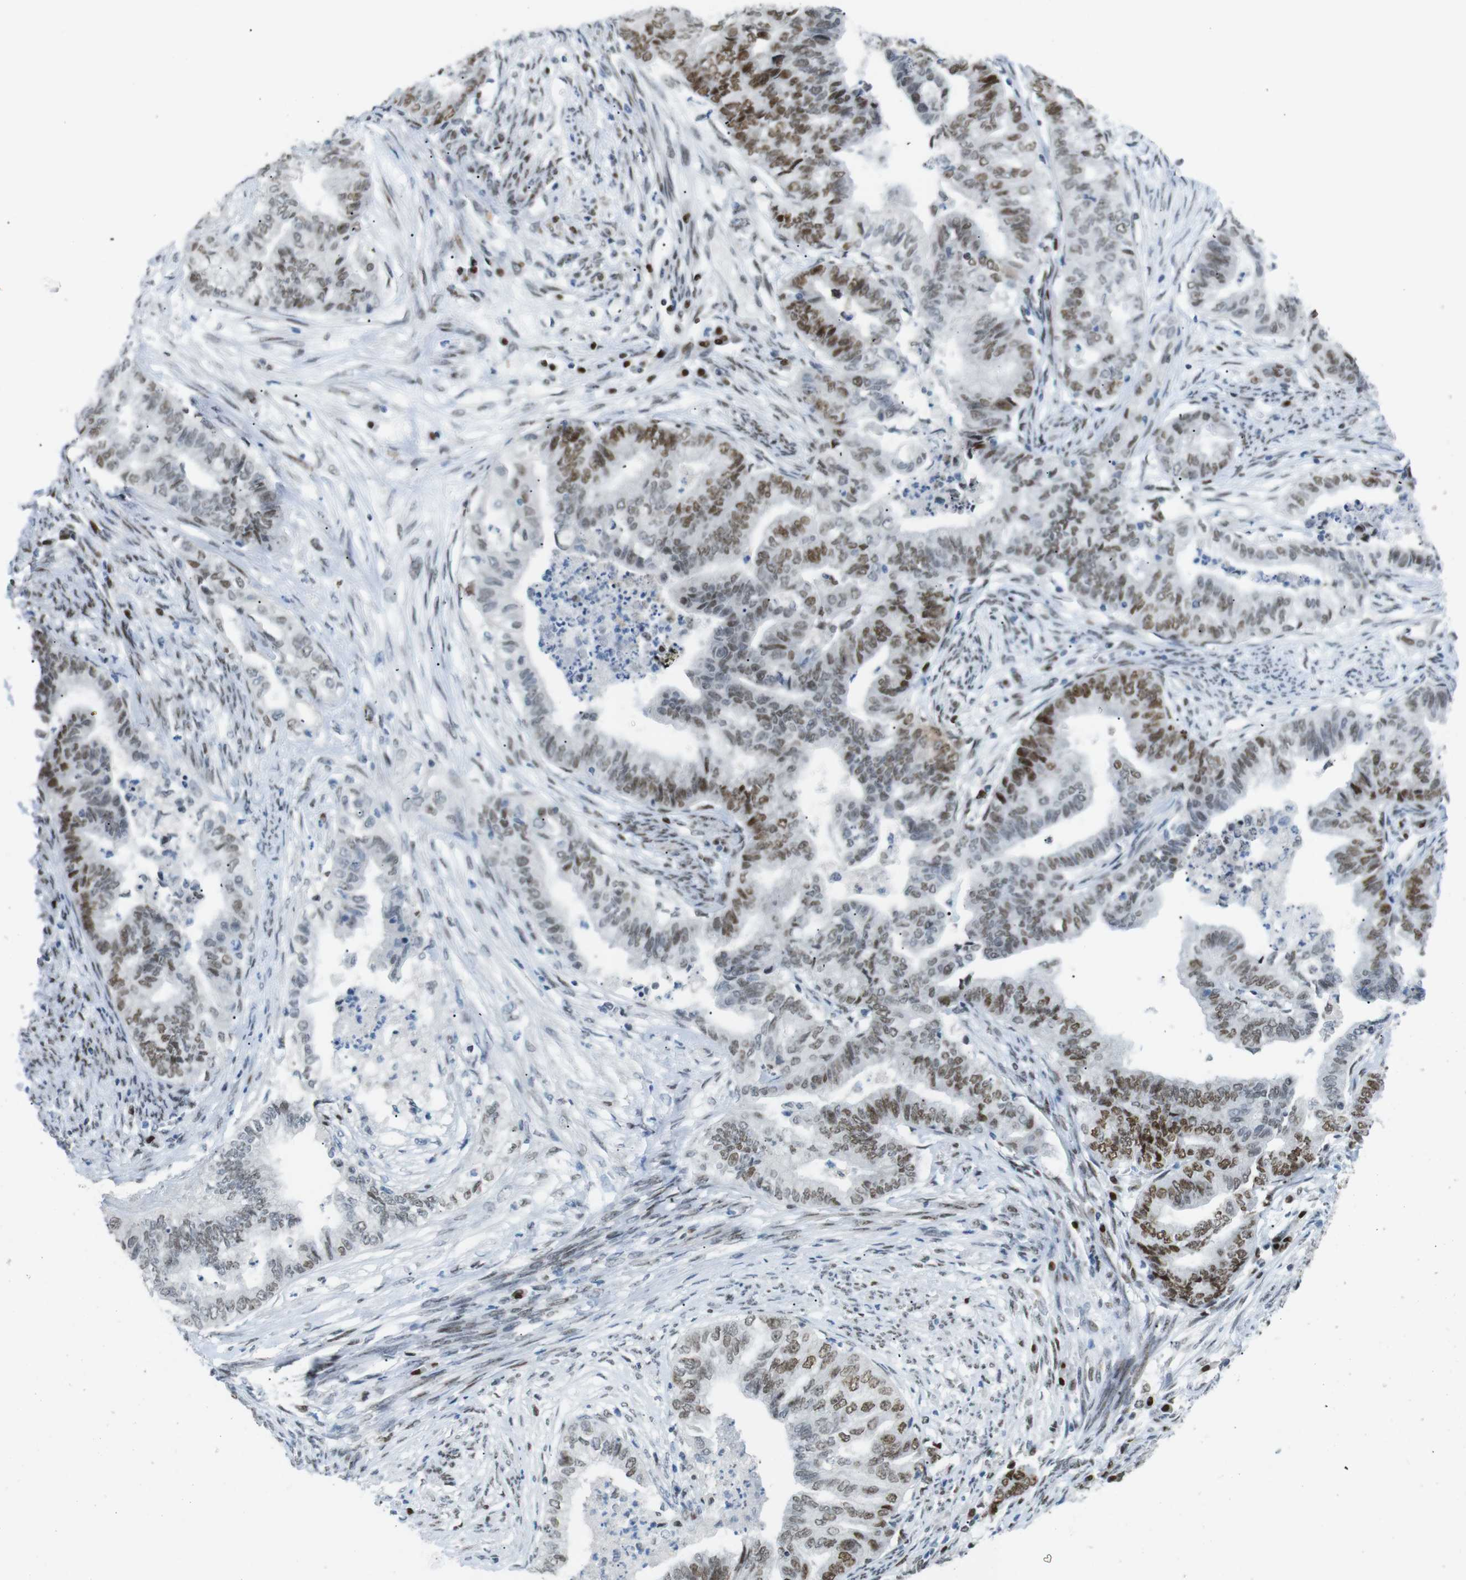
{"staining": {"intensity": "moderate", "quantity": "25%-75%", "location": "nuclear"}, "tissue": "endometrial cancer", "cell_type": "Tumor cells", "image_type": "cancer", "snomed": [{"axis": "morphology", "description": "Adenocarcinoma, NOS"}, {"axis": "topography", "description": "Endometrium"}], "caption": "Endometrial adenocarcinoma tissue displays moderate nuclear staining in about 25%-75% of tumor cells", "gene": "RIOX2", "patient": {"sex": "female", "age": 79}}